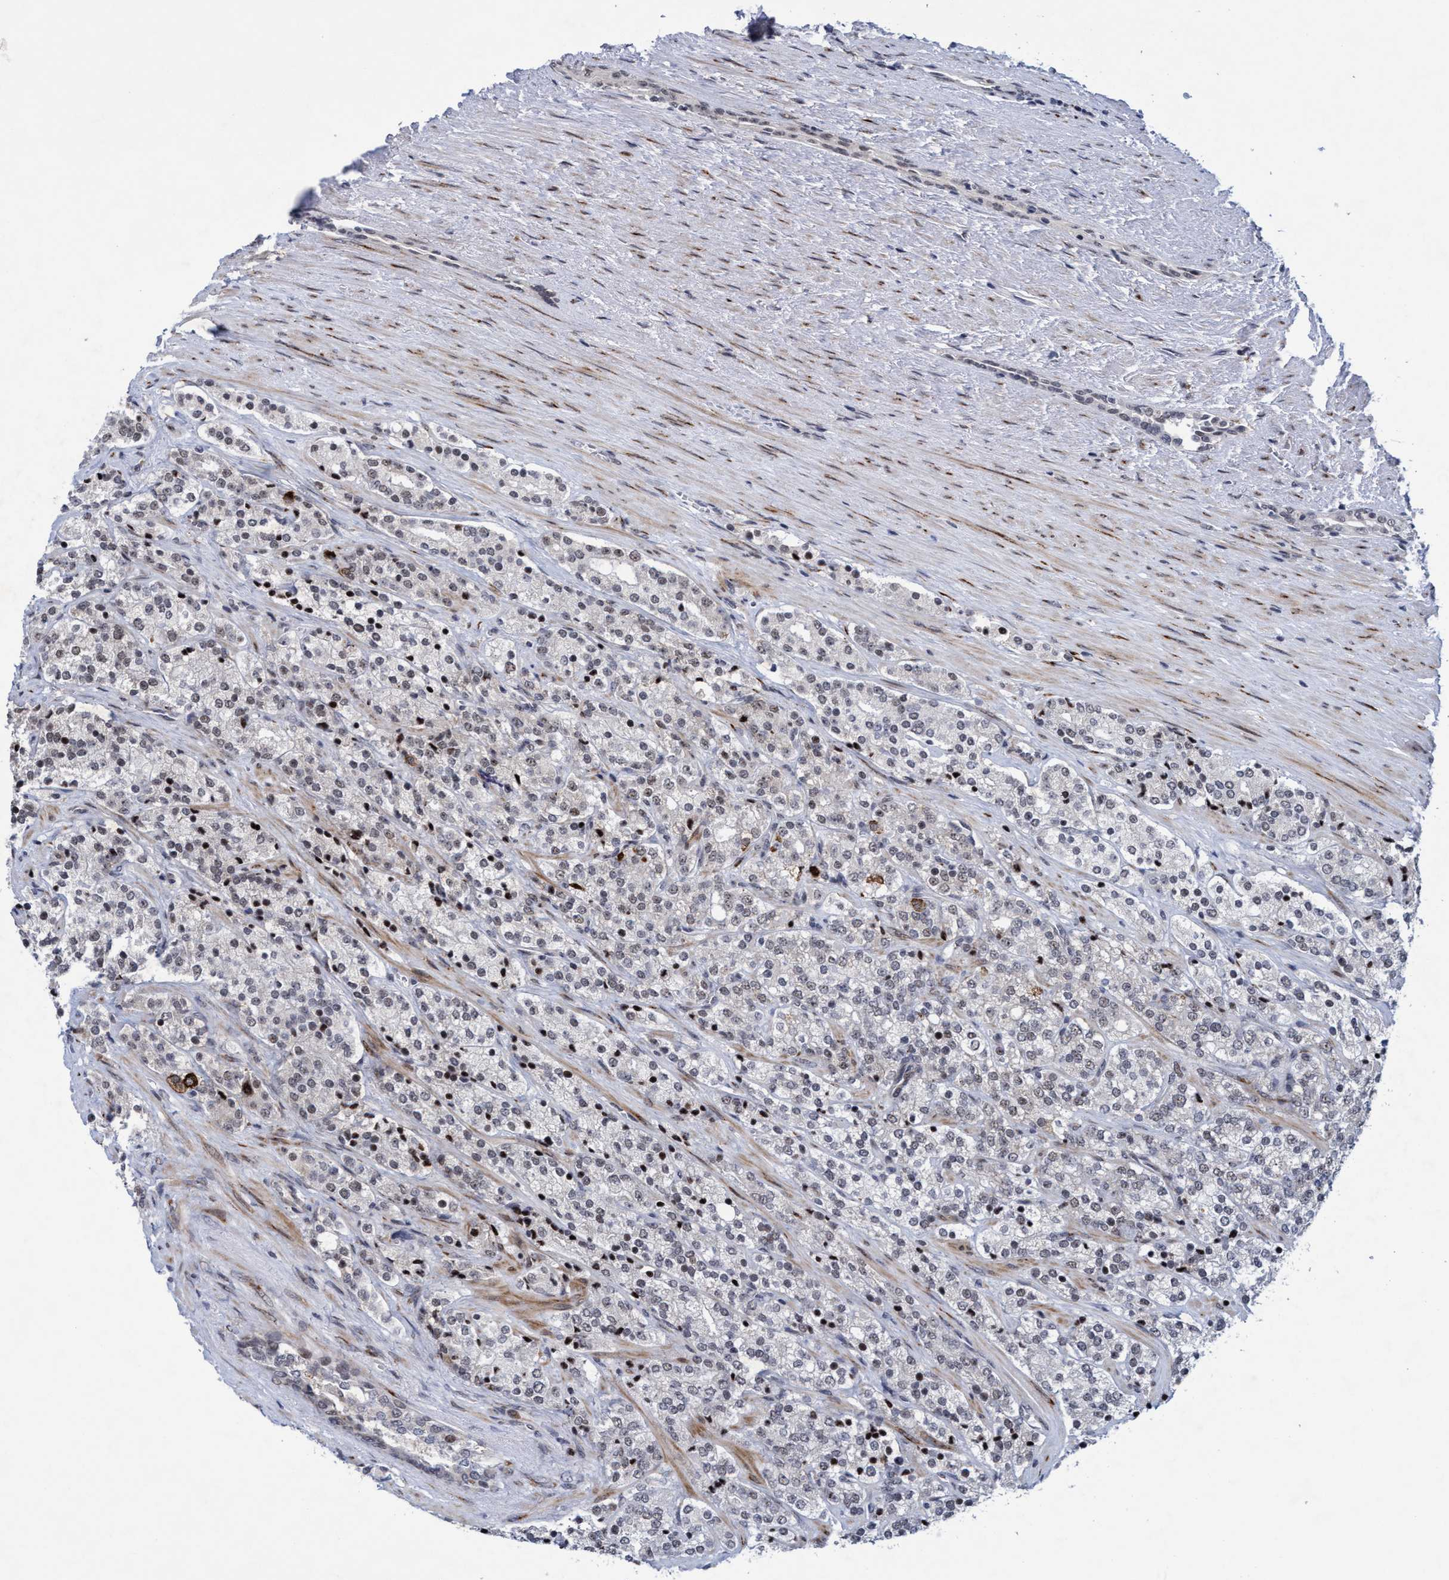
{"staining": {"intensity": "weak", "quantity": "<25%", "location": "nuclear"}, "tissue": "prostate cancer", "cell_type": "Tumor cells", "image_type": "cancer", "snomed": [{"axis": "morphology", "description": "Adenocarcinoma, High grade"}, {"axis": "topography", "description": "Prostate"}], "caption": "A micrograph of human adenocarcinoma (high-grade) (prostate) is negative for staining in tumor cells.", "gene": "GLT6D1", "patient": {"sex": "male", "age": 71}}